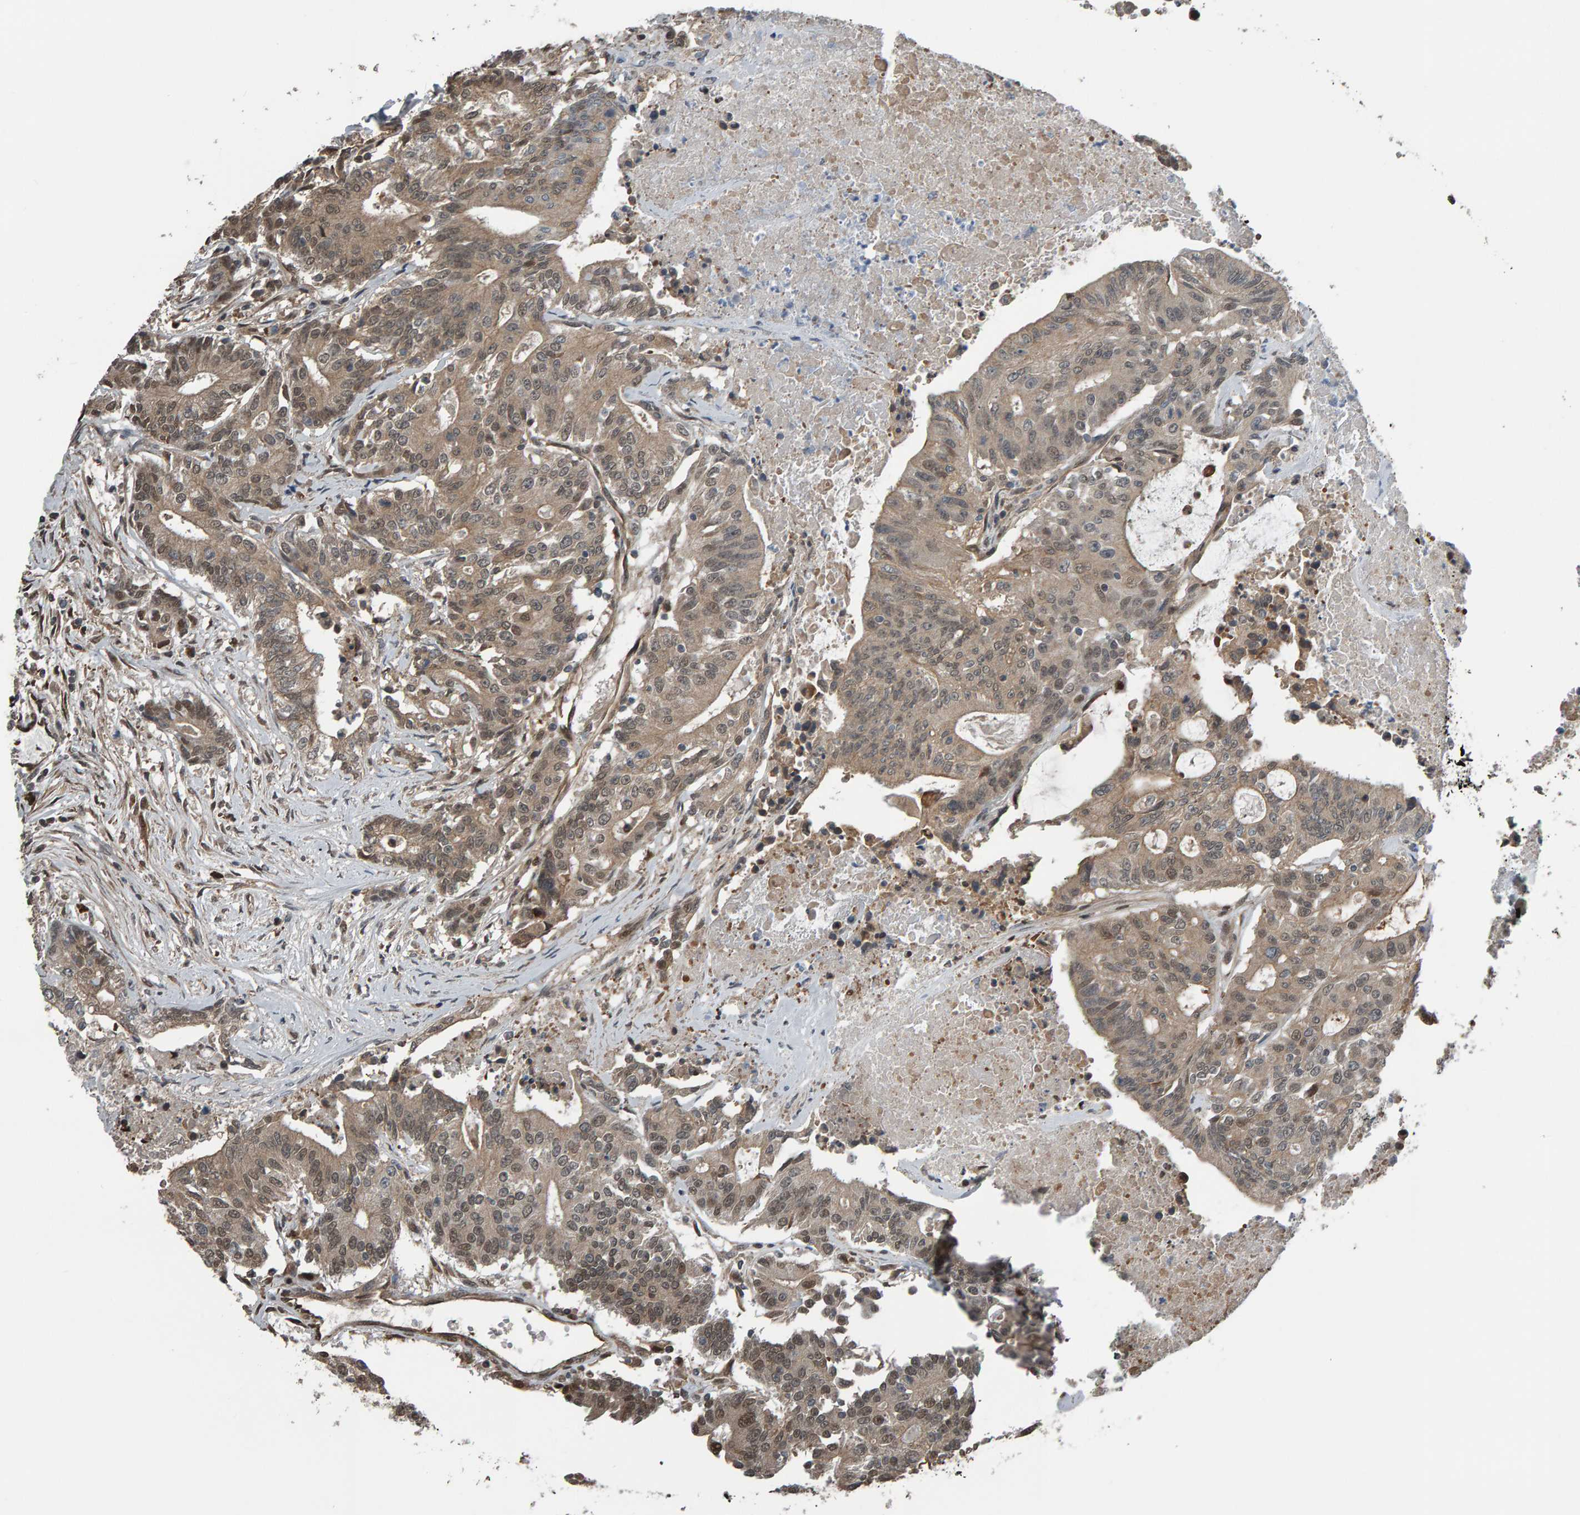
{"staining": {"intensity": "weak", "quantity": ">75%", "location": "cytoplasmic/membranous,nuclear"}, "tissue": "colorectal cancer", "cell_type": "Tumor cells", "image_type": "cancer", "snomed": [{"axis": "morphology", "description": "Adenocarcinoma, NOS"}, {"axis": "topography", "description": "Colon"}], "caption": "Human adenocarcinoma (colorectal) stained with a protein marker reveals weak staining in tumor cells.", "gene": "COASY", "patient": {"sex": "female", "age": 77}}